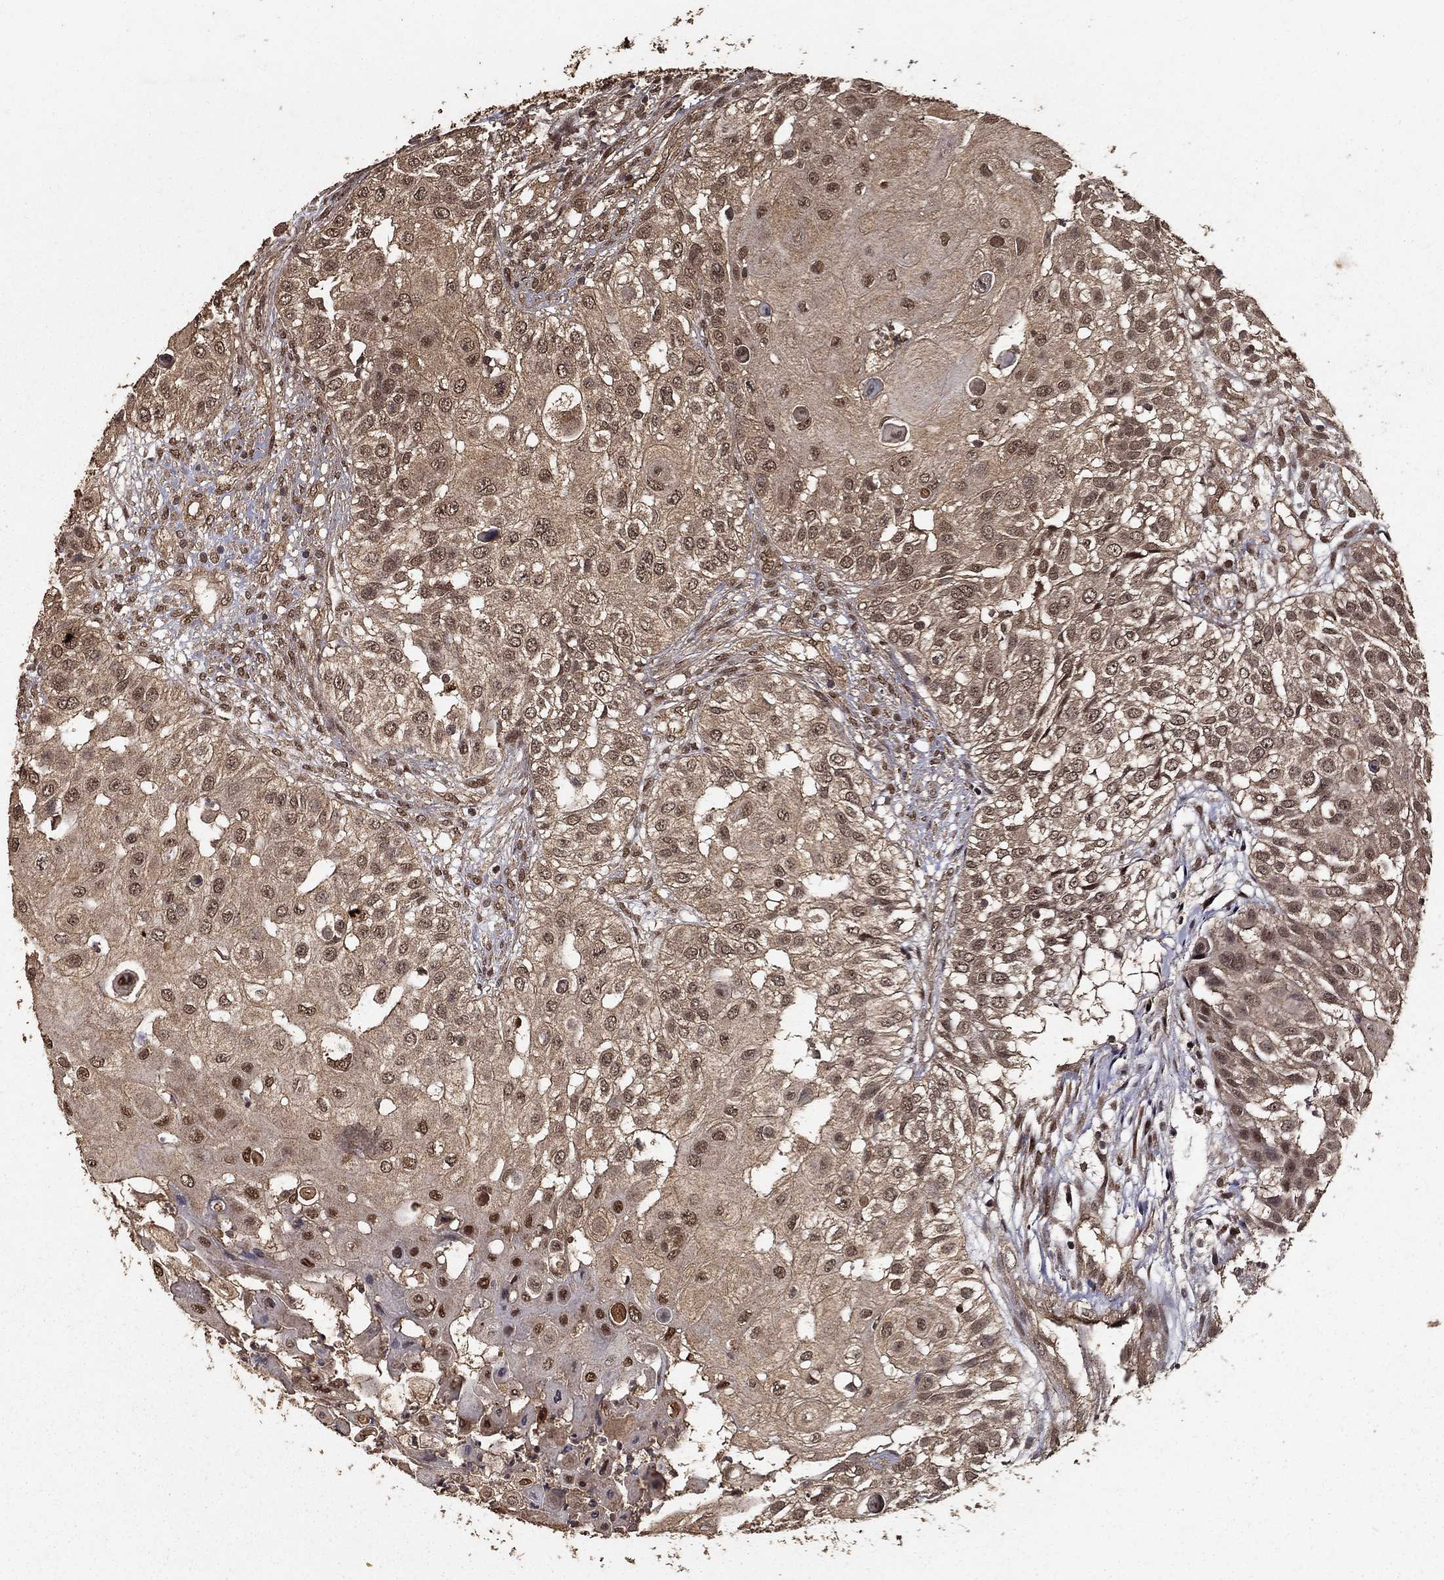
{"staining": {"intensity": "moderate", "quantity": "25%-75%", "location": "cytoplasmic/membranous,nuclear"}, "tissue": "urothelial cancer", "cell_type": "Tumor cells", "image_type": "cancer", "snomed": [{"axis": "morphology", "description": "Urothelial carcinoma, High grade"}, {"axis": "topography", "description": "Urinary bladder"}], "caption": "IHC (DAB (3,3'-diaminobenzidine)) staining of human urothelial carcinoma (high-grade) reveals moderate cytoplasmic/membranous and nuclear protein staining in about 25%-75% of tumor cells. (IHC, brightfield microscopy, high magnification).", "gene": "PRDM1", "patient": {"sex": "female", "age": 79}}